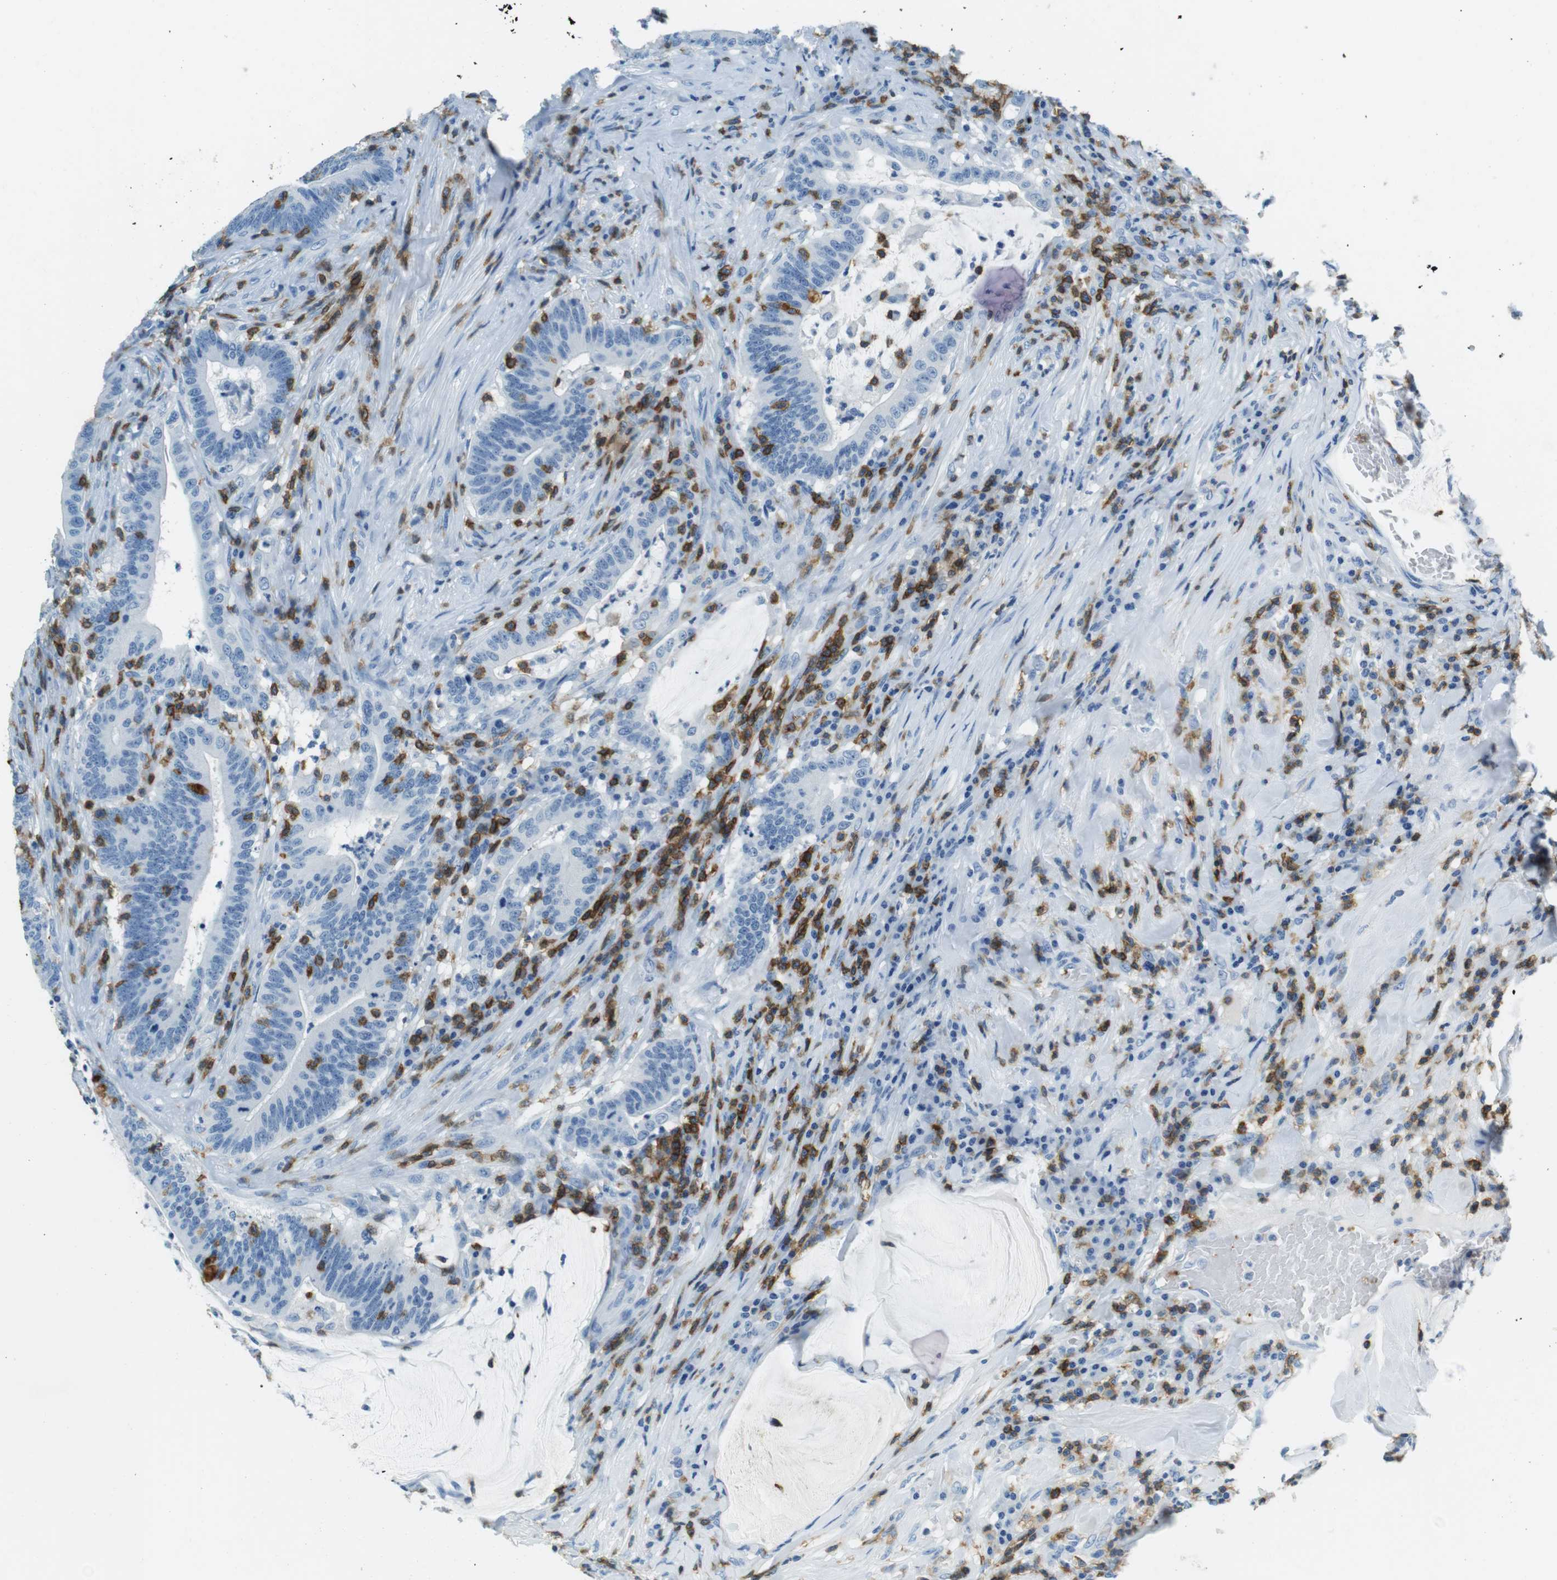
{"staining": {"intensity": "negative", "quantity": "none", "location": "none"}, "tissue": "colorectal cancer", "cell_type": "Tumor cells", "image_type": "cancer", "snomed": [{"axis": "morphology", "description": "Normal tissue, NOS"}, {"axis": "morphology", "description": "Adenocarcinoma, NOS"}, {"axis": "topography", "description": "Colon"}], "caption": "Human adenocarcinoma (colorectal) stained for a protein using IHC shows no positivity in tumor cells.", "gene": "LAT", "patient": {"sex": "female", "age": 66}}